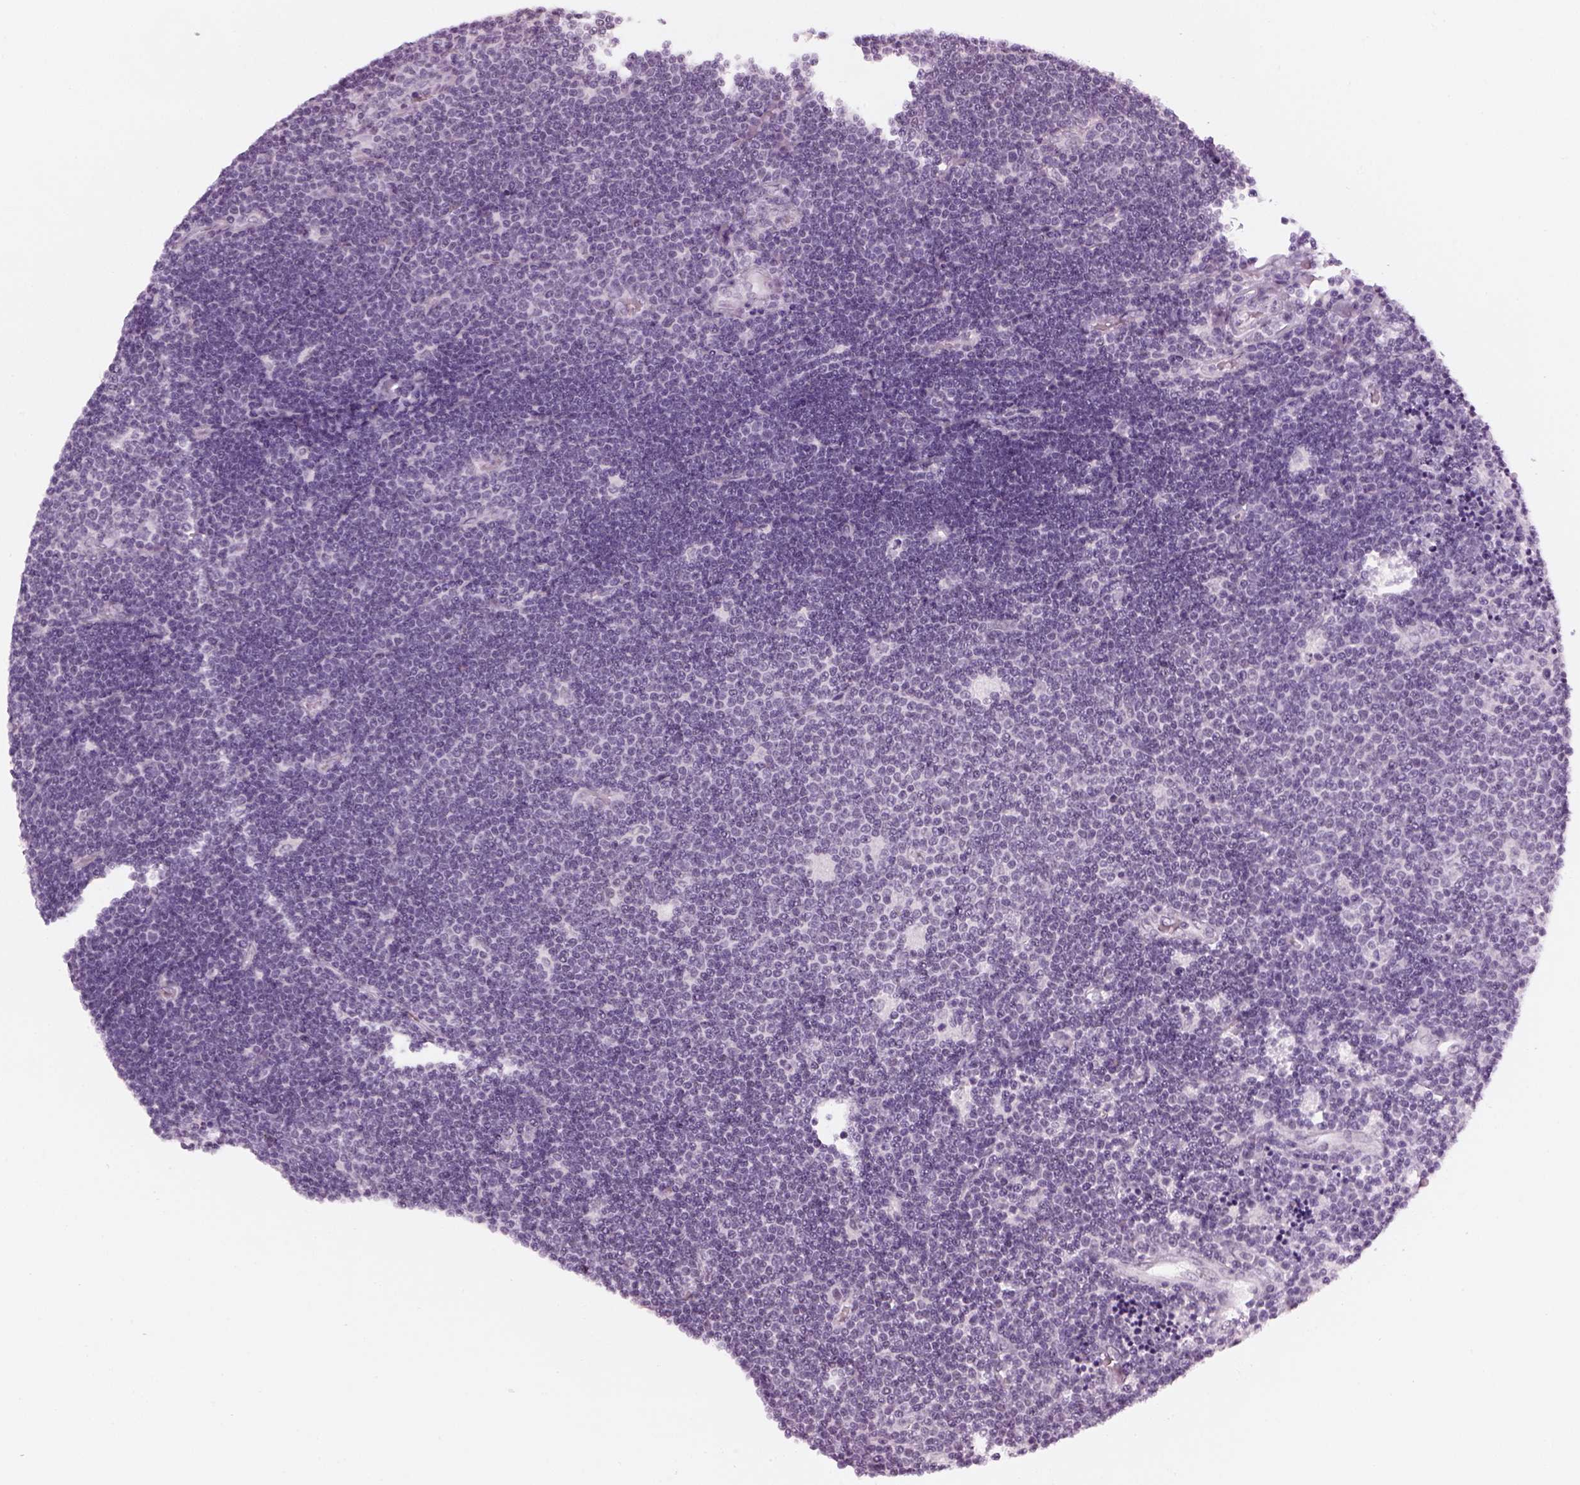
{"staining": {"intensity": "negative", "quantity": "none", "location": "none"}, "tissue": "lymphoma", "cell_type": "Tumor cells", "image_type": "cancer", "snomed": [{"axis": "morphology", "description": "Malignant lymphoma, non-Hodgkin's type, Low grade"}, {"axis": "topography", "description": "Brain"}], "caption": "A histopathology image of human malignant lymphoma, non-Hodgkin's type (low-grade) is negative for staining in tumor cells.", "gene": "KCNG2", "patient": {"sex": "female", "age": 66}}